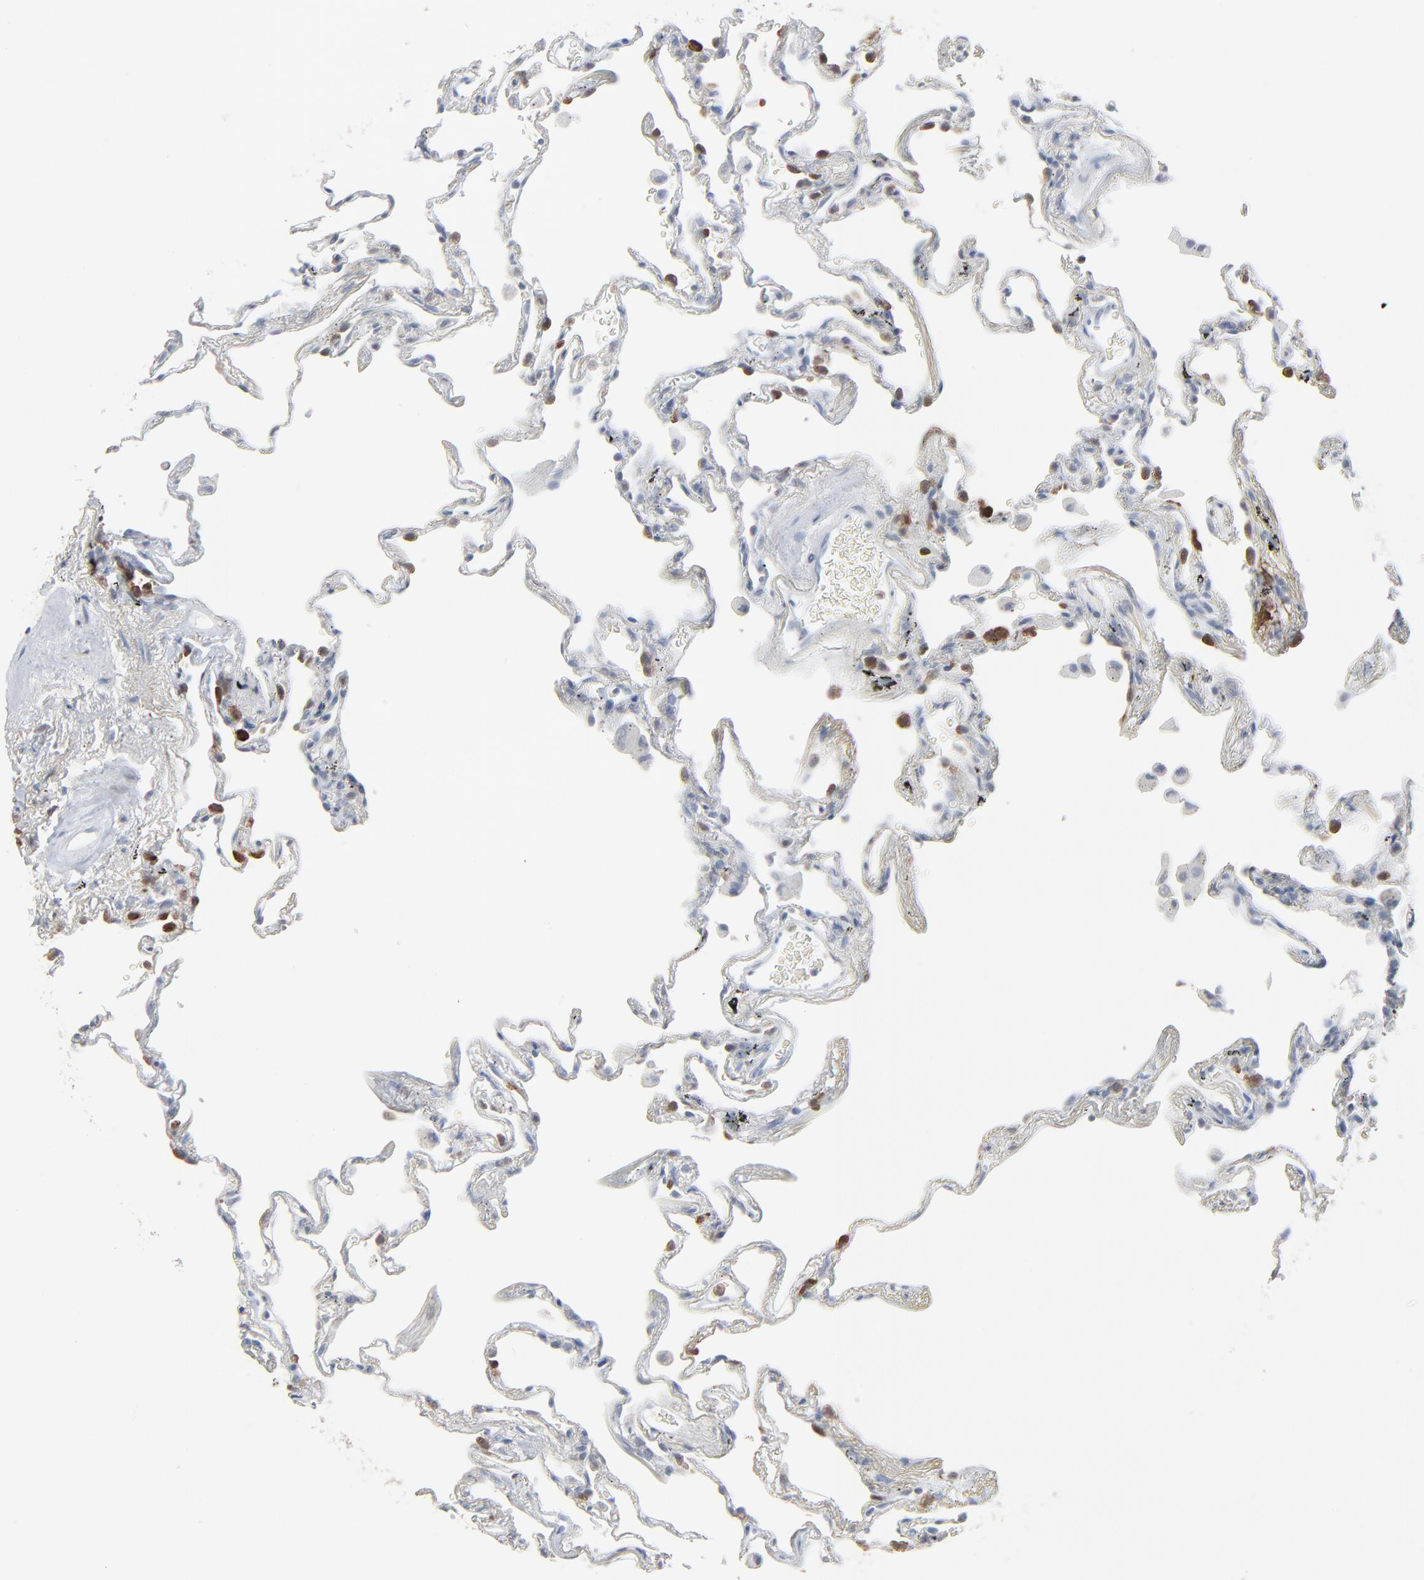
{"staining": {"intensity": "moderate", "quantity": "25%-75%", "location": "cytoplasmic/membranous"}, "tissue": "lung", "cell_type": "Alveolar cells", "image_type": "normal", "snomed": [{"axis": "morphology", "description": "Normal tissue, NOS"}, {"axis": "morphology", "description": "Inflammation, NOS"}, {"axis": "topography", "description": "Lung"}], "caption": "Immunohistochemical staining of benign lung reveals 25%-75% levels of moderate cytoplasmic/membranous protein staining in about 25%-75% of alveolar cells.", "gene": "PHGDH", "patient": {"sex": "male", "age": 69}}